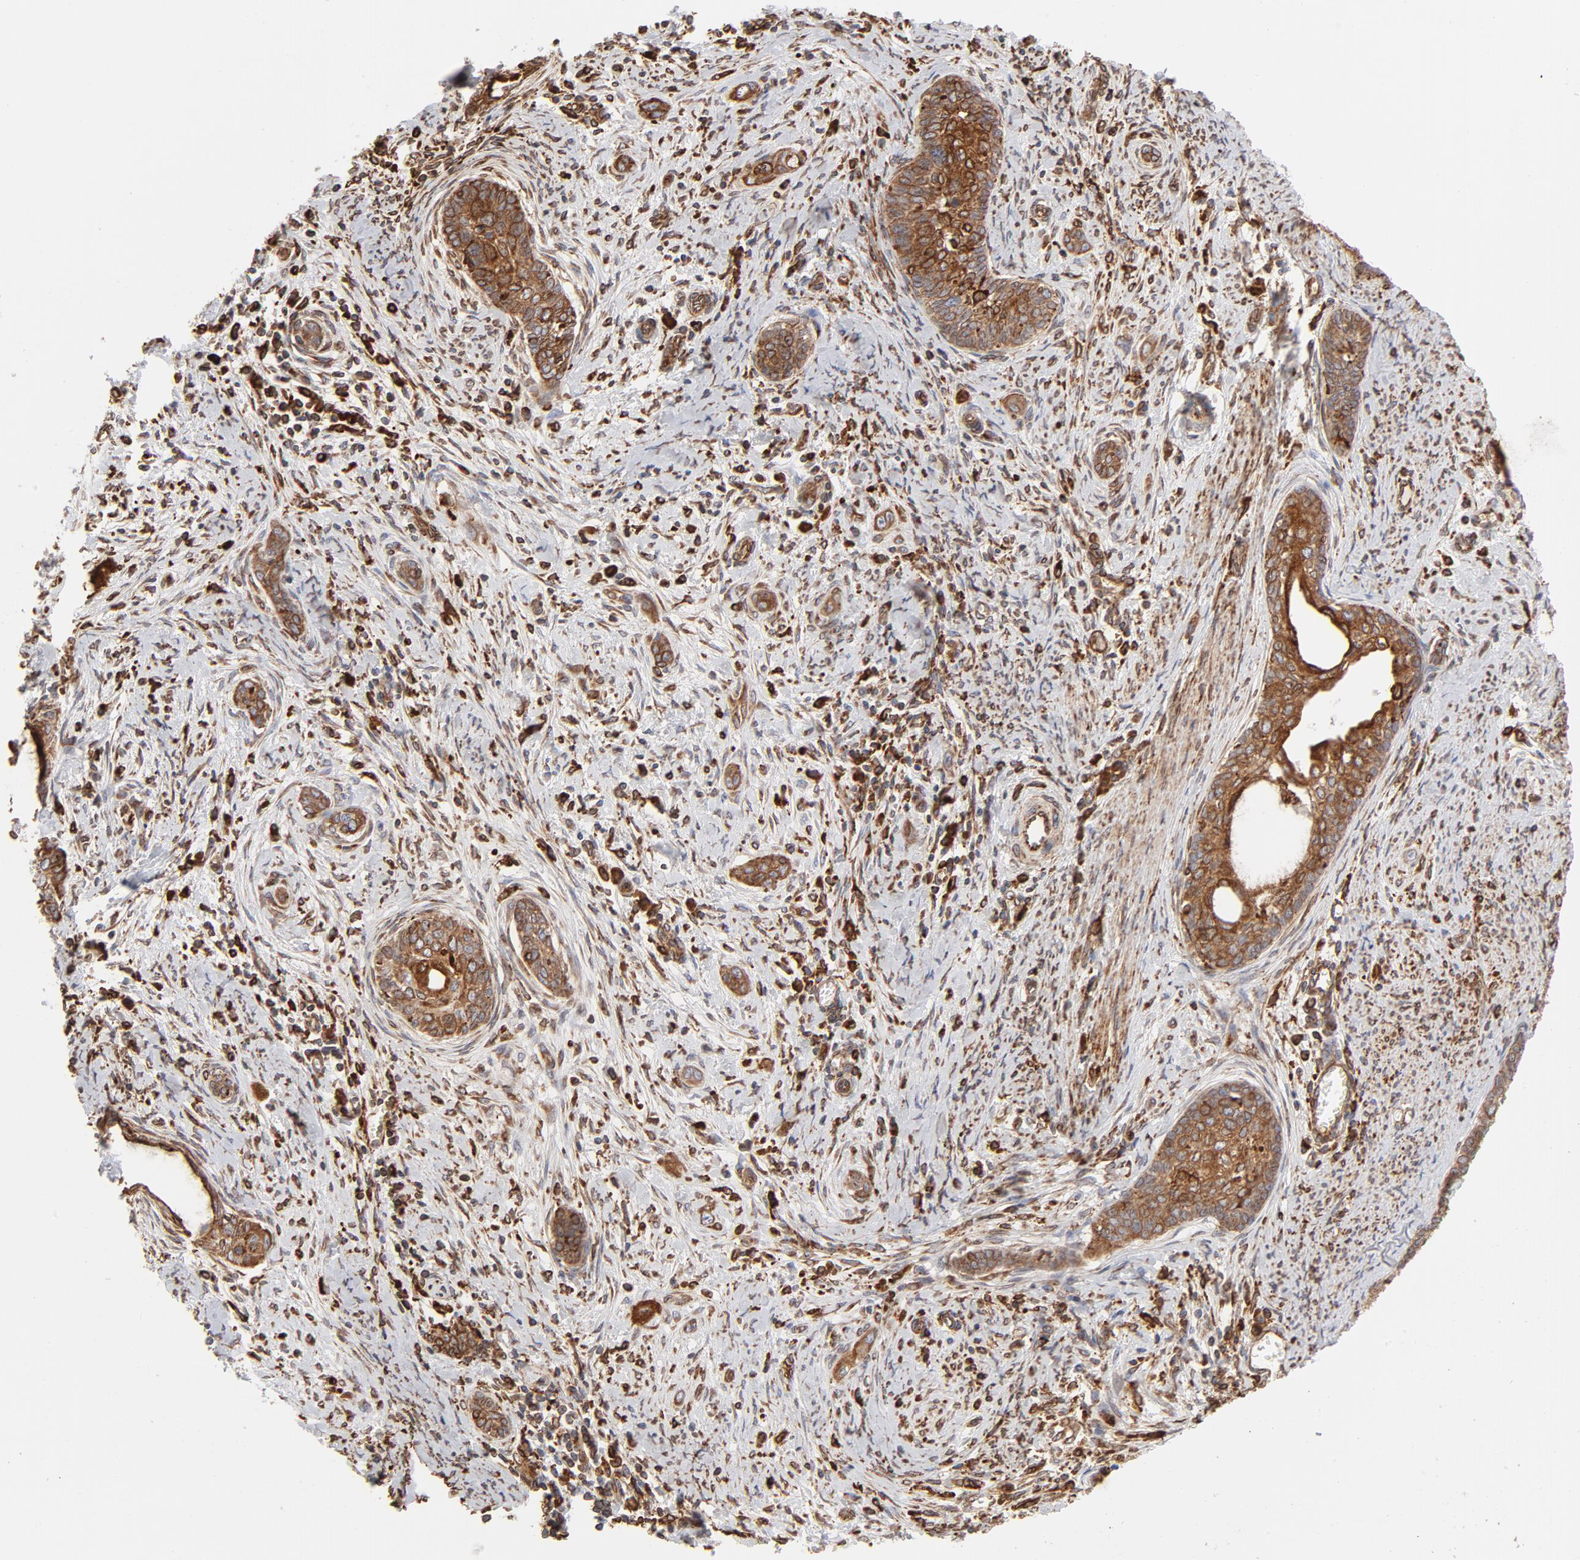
{"staining": {"intensity": "strong", "quantity": ">75%", "location": "cytoplasmic/membranous"}, "tissue": "cervical cancer", "cell_type": "Tumor cells", "image_type": "cancer", "snomed": [{"axis": "morphology", "description": "Squamous cell carcinoma, NOS"}, {"axis": "topography", "description": "Cervix"}], "caption": "Human cervical cancer stained for a protein (brown) displays strong cytoplasmic/membranous positive staining in approximately >75% of tumor cells.", "gene": "CANX", "patient": {"sex": "female", "age": 33}}